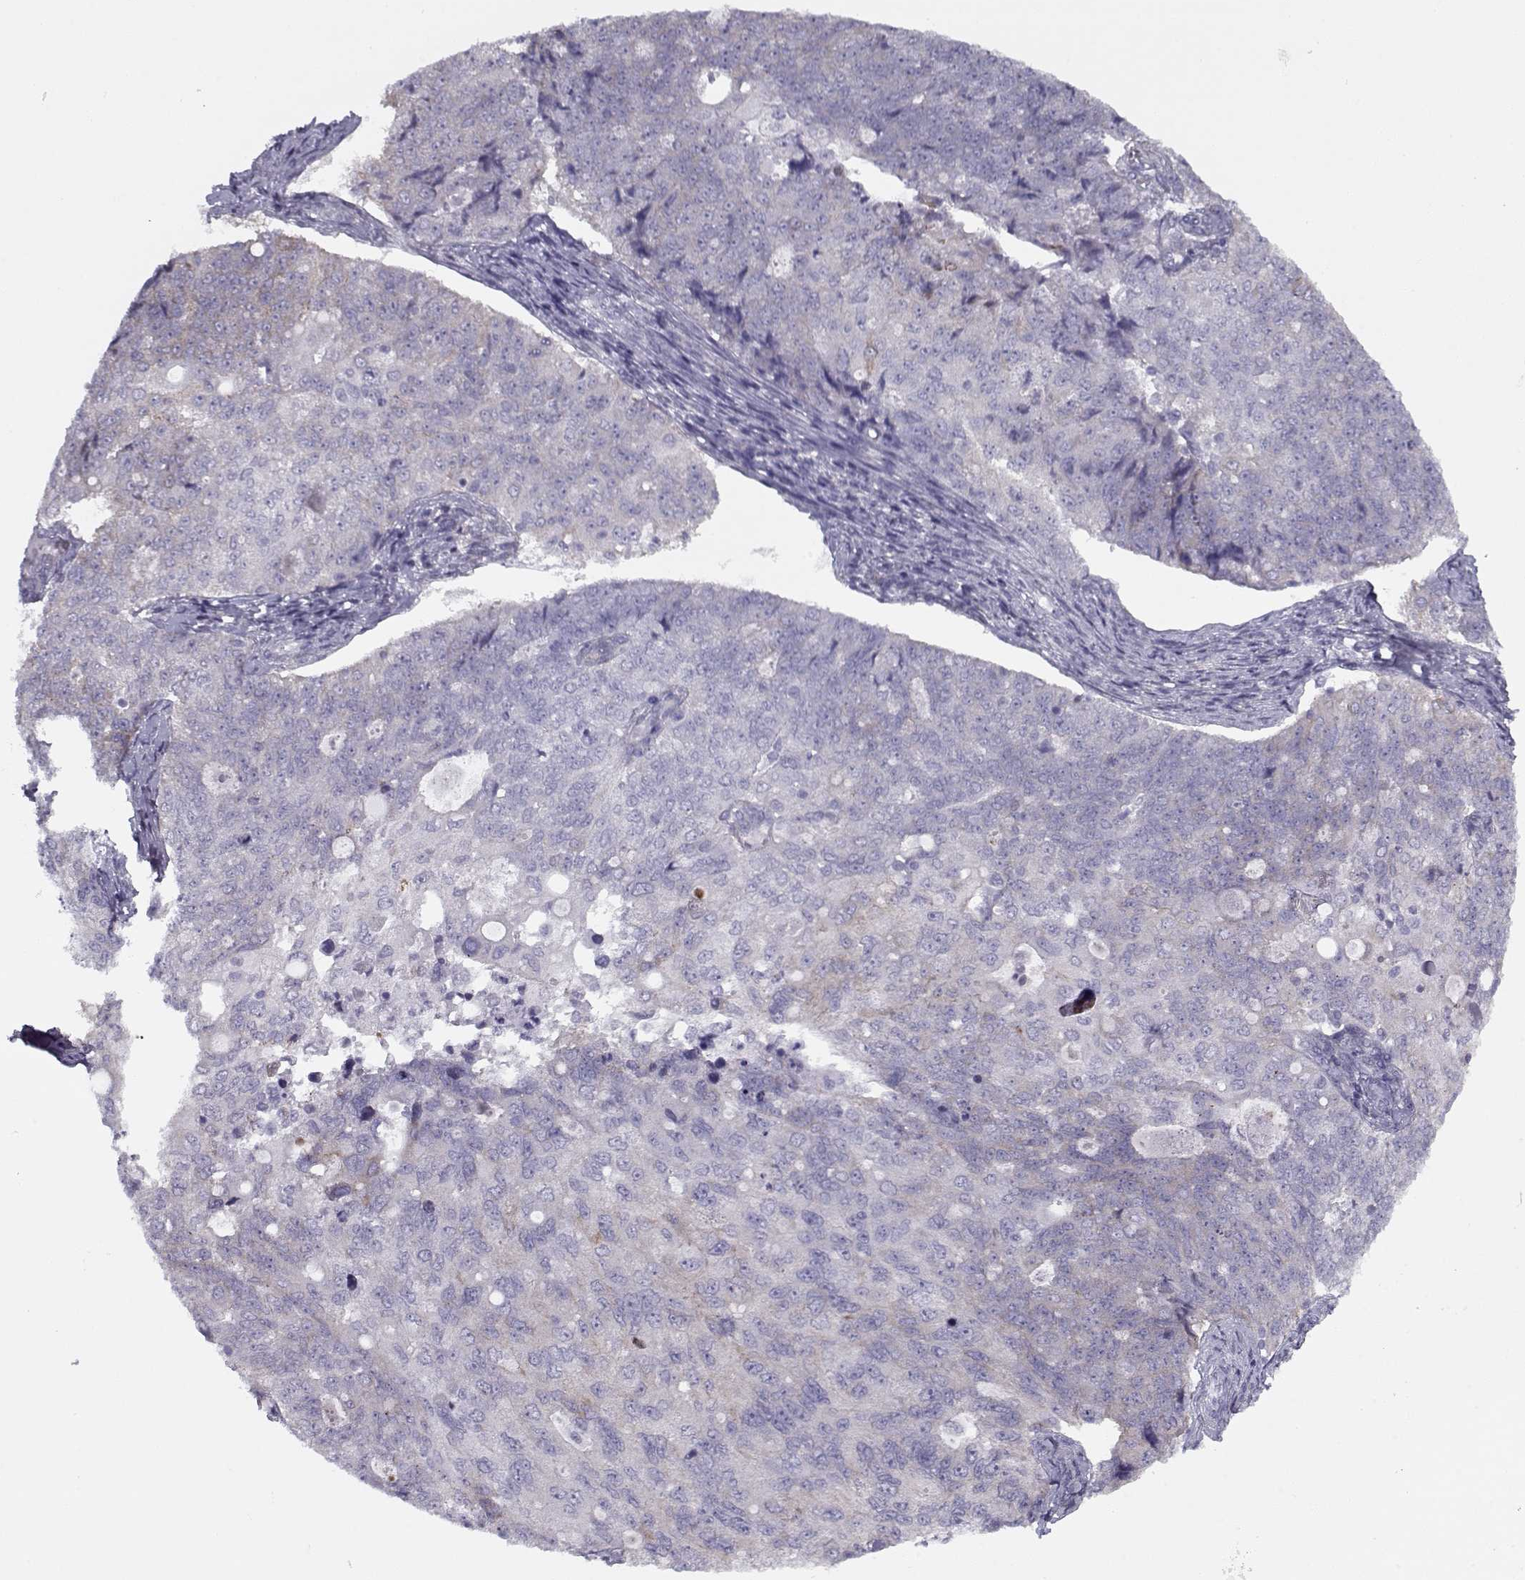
{"staining": {"intensity": "weak", "quantity": "<25%", "location": "cytoplasmic/membranous"}, "tissue": "endometrial cancer", "cell_type": "Tumor cells", "image_type": "cancer", "snomed": [{"axis": "morphology", "description": "Adenocarcinoma, NOS"}, {"axis": "topography", "description": "Endometrium"}], "caption": "An image of adenocarcinoma (endometrial) stained for a protein demonstrates no brown staining in tumor cells.", "gene": "PP2D1", "patient": {"sex": "female", "age": 43}}